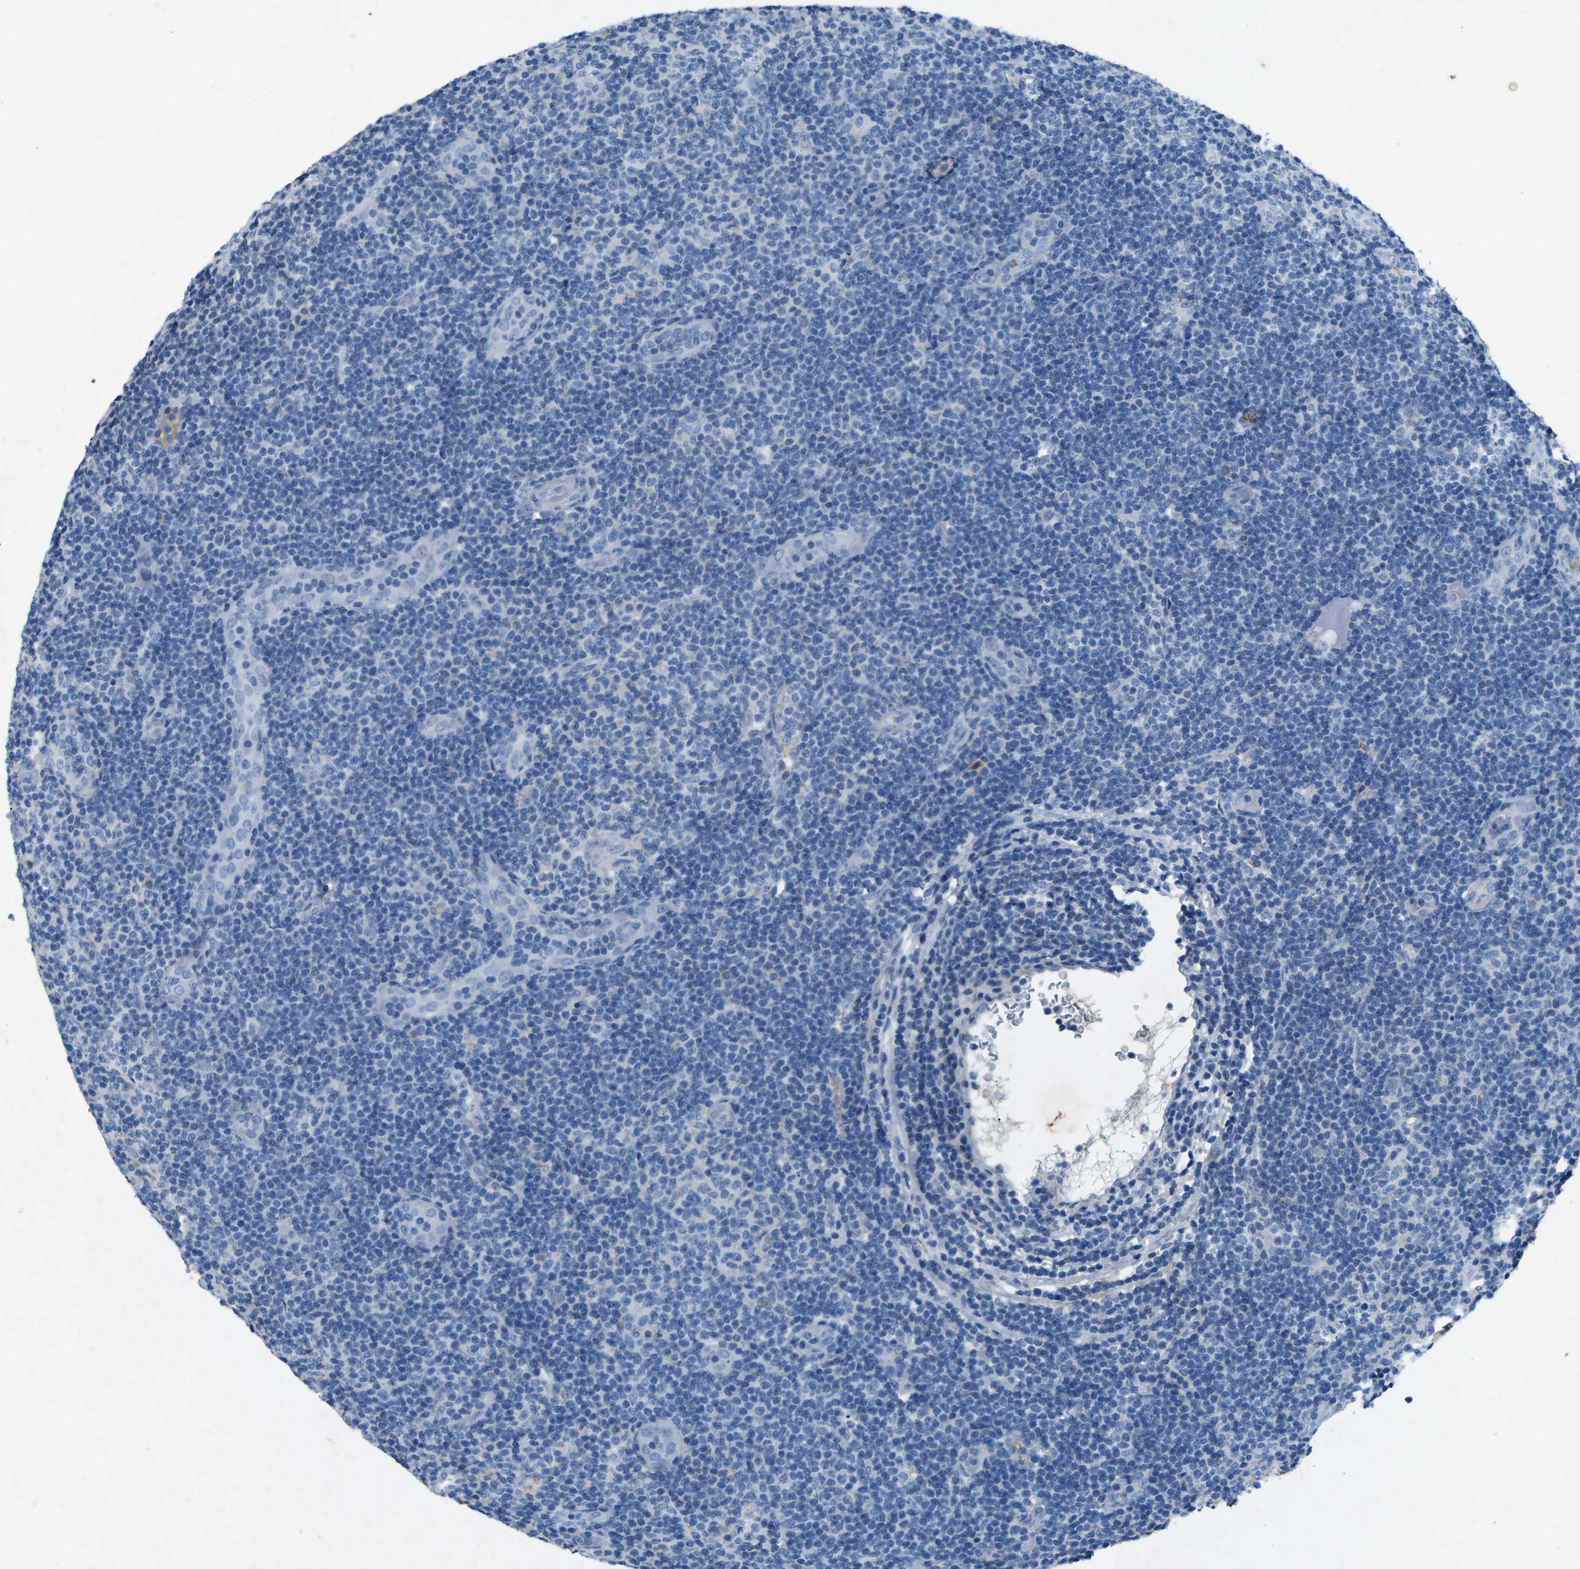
{"staining": {"intensity": "negative", "quantity": "none", "location": "none"}, "tissue": "lymphoma", "cell_type": "Tumor cells", "image_type": "cancer", "snomed": [{"axis": "morphology", "description": "Malignant lymphoma, non-Hodgkin's type, Low grade"}, {"axis": "topography", "description": "Lymph node"}], "caption": "DAB immunohistochemical staining of low-grade malignant lymphoma, non-Hodgkin's type exhibits no significant staining in tumor cells.", "gene": "PLG", "patient": {"sex": "male", "age": 83}}